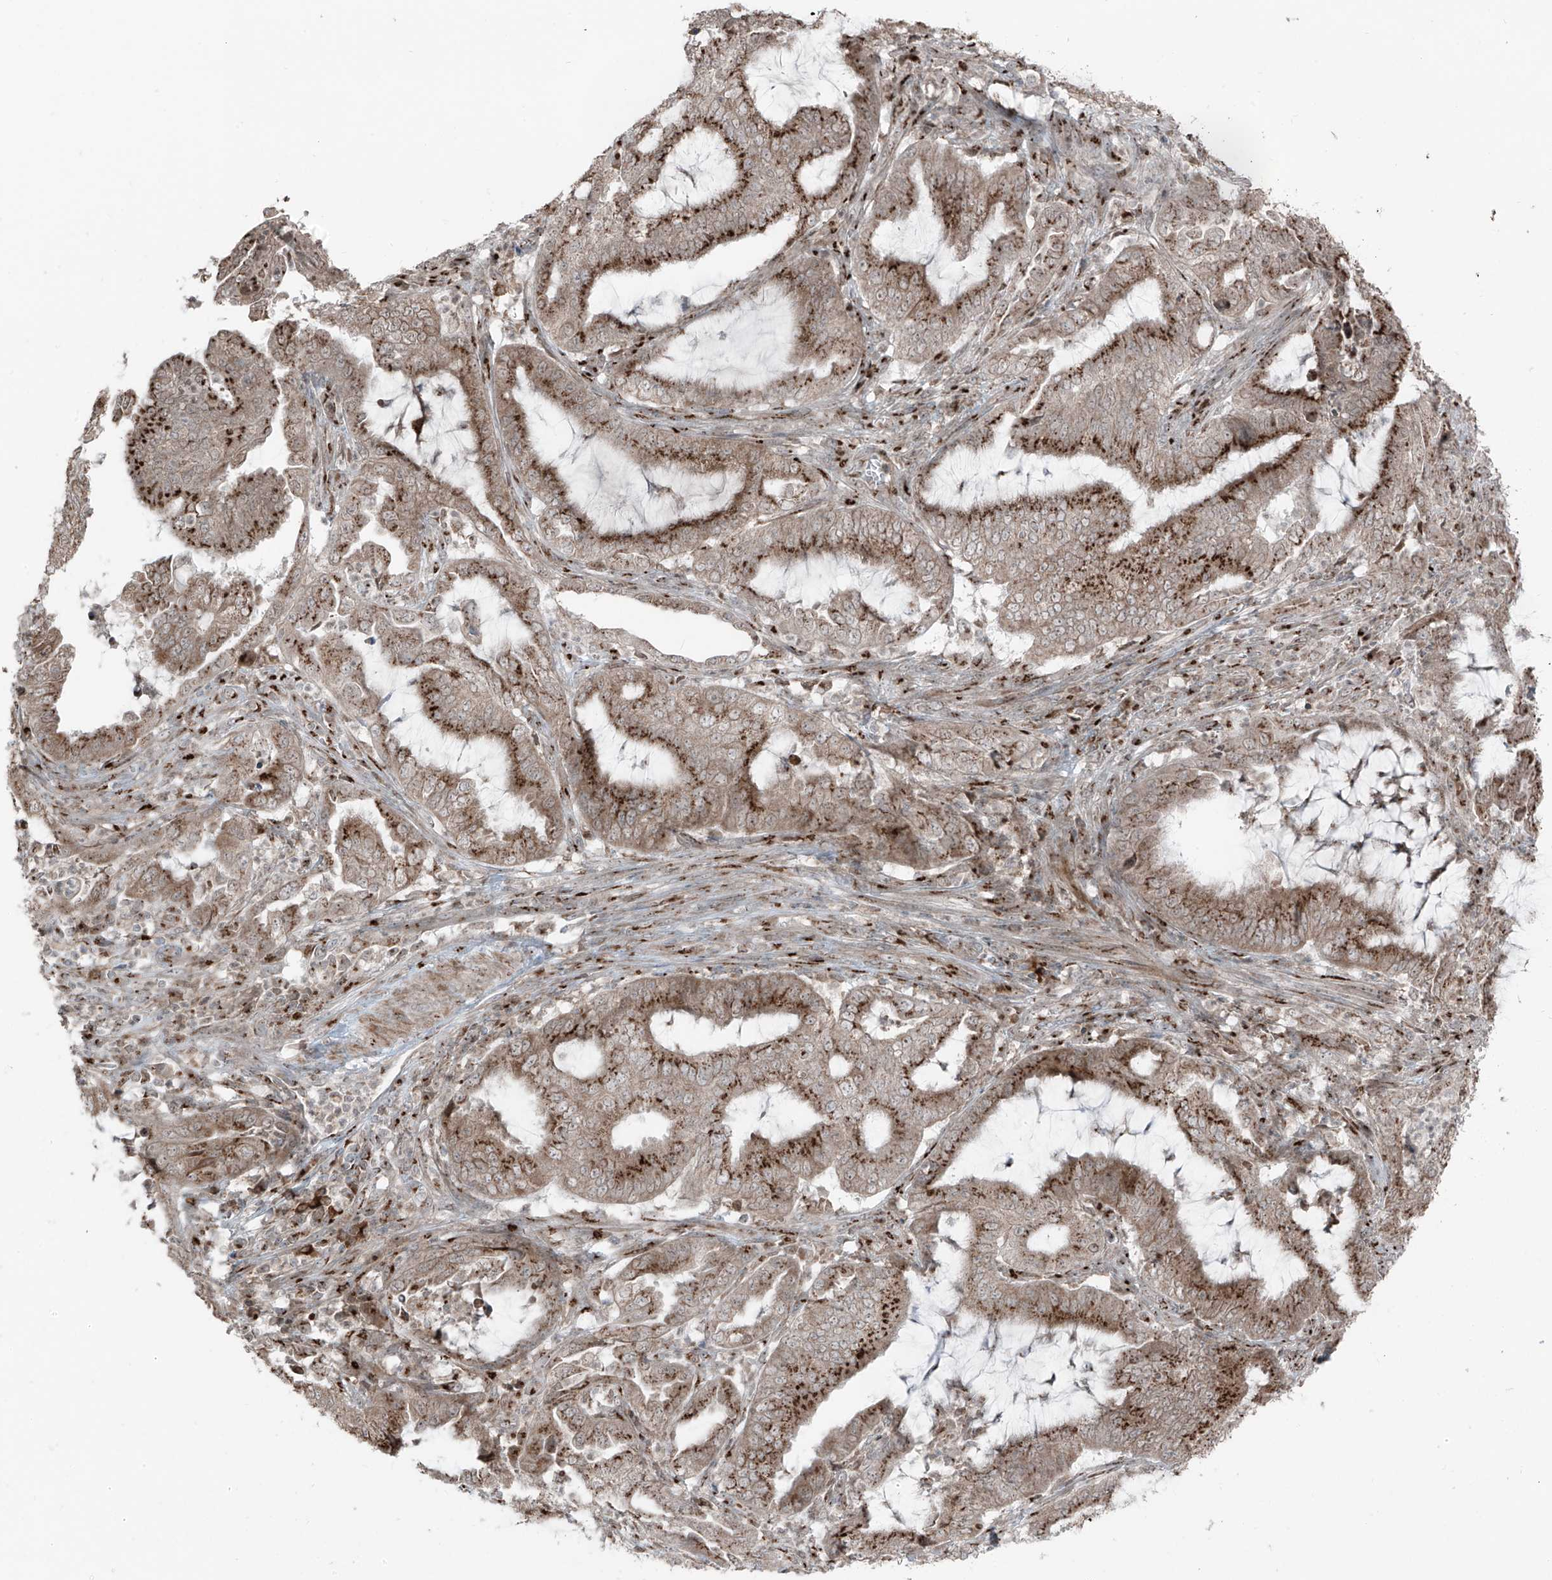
{"staining": {"intensity": "strong", "quantity": ">75%", "location": "cytoplasmic/membranous"}, "tissue": "endometrial cancer", "cell_type": "Tumor cells", "image_type": "cancer", "snomed": [{"axis": "morphology", "description": "Adenocarcinoma, NOS"}, {"axis": "topography", "description": "Endometrium"}], "caption": "Immunohistochemistry (IHC) photomicrograph of human endometrial cancer (adenocarcinoma) stained for a protein (brown), which demonstrates high levels of strong cytoplasmic/membranous staining in about >75% of tumor cells.", "gene": "ERLEC1", "patient": {"sex": "female", "age": 51}}